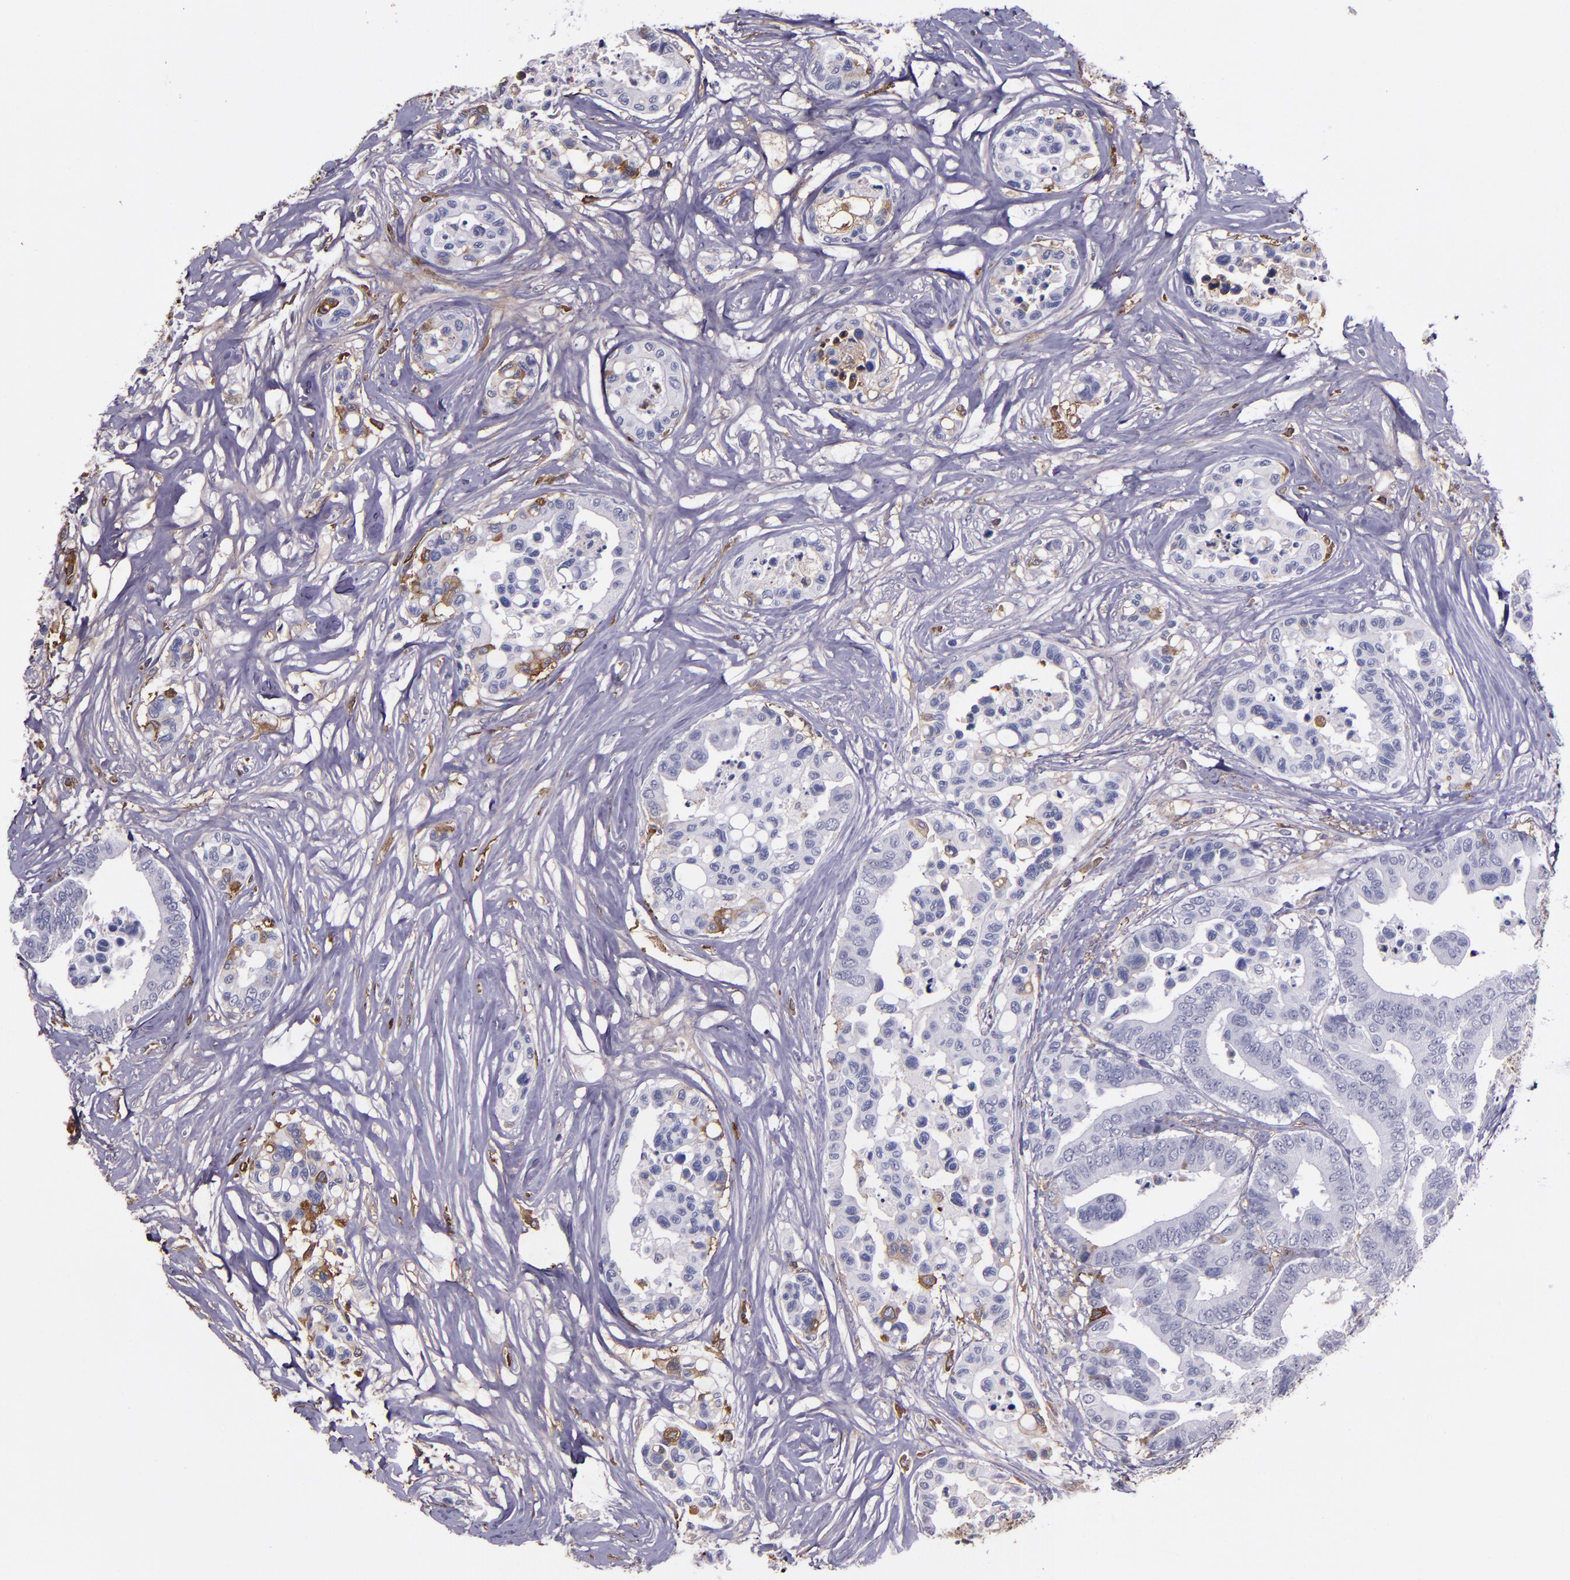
{"staining": {"intensity": "negative", "quantity": "none", "location": "none"}, "tissue": "colorectal cancer", "cell_type": "Tumor cells", "image_type": "cancer", "snomed": [{"axis": "morphology", "description": "Adenocarcinoma, NOS"}, {"axis": "topography", "description": "Colon"}], "caption": "The IHC histopathology image has no significant positivity in tumor cells of adenocarcinoma (colorectal) tissue.", "gene": "A2M", "patient": {"sex": "male", "age": 82}}